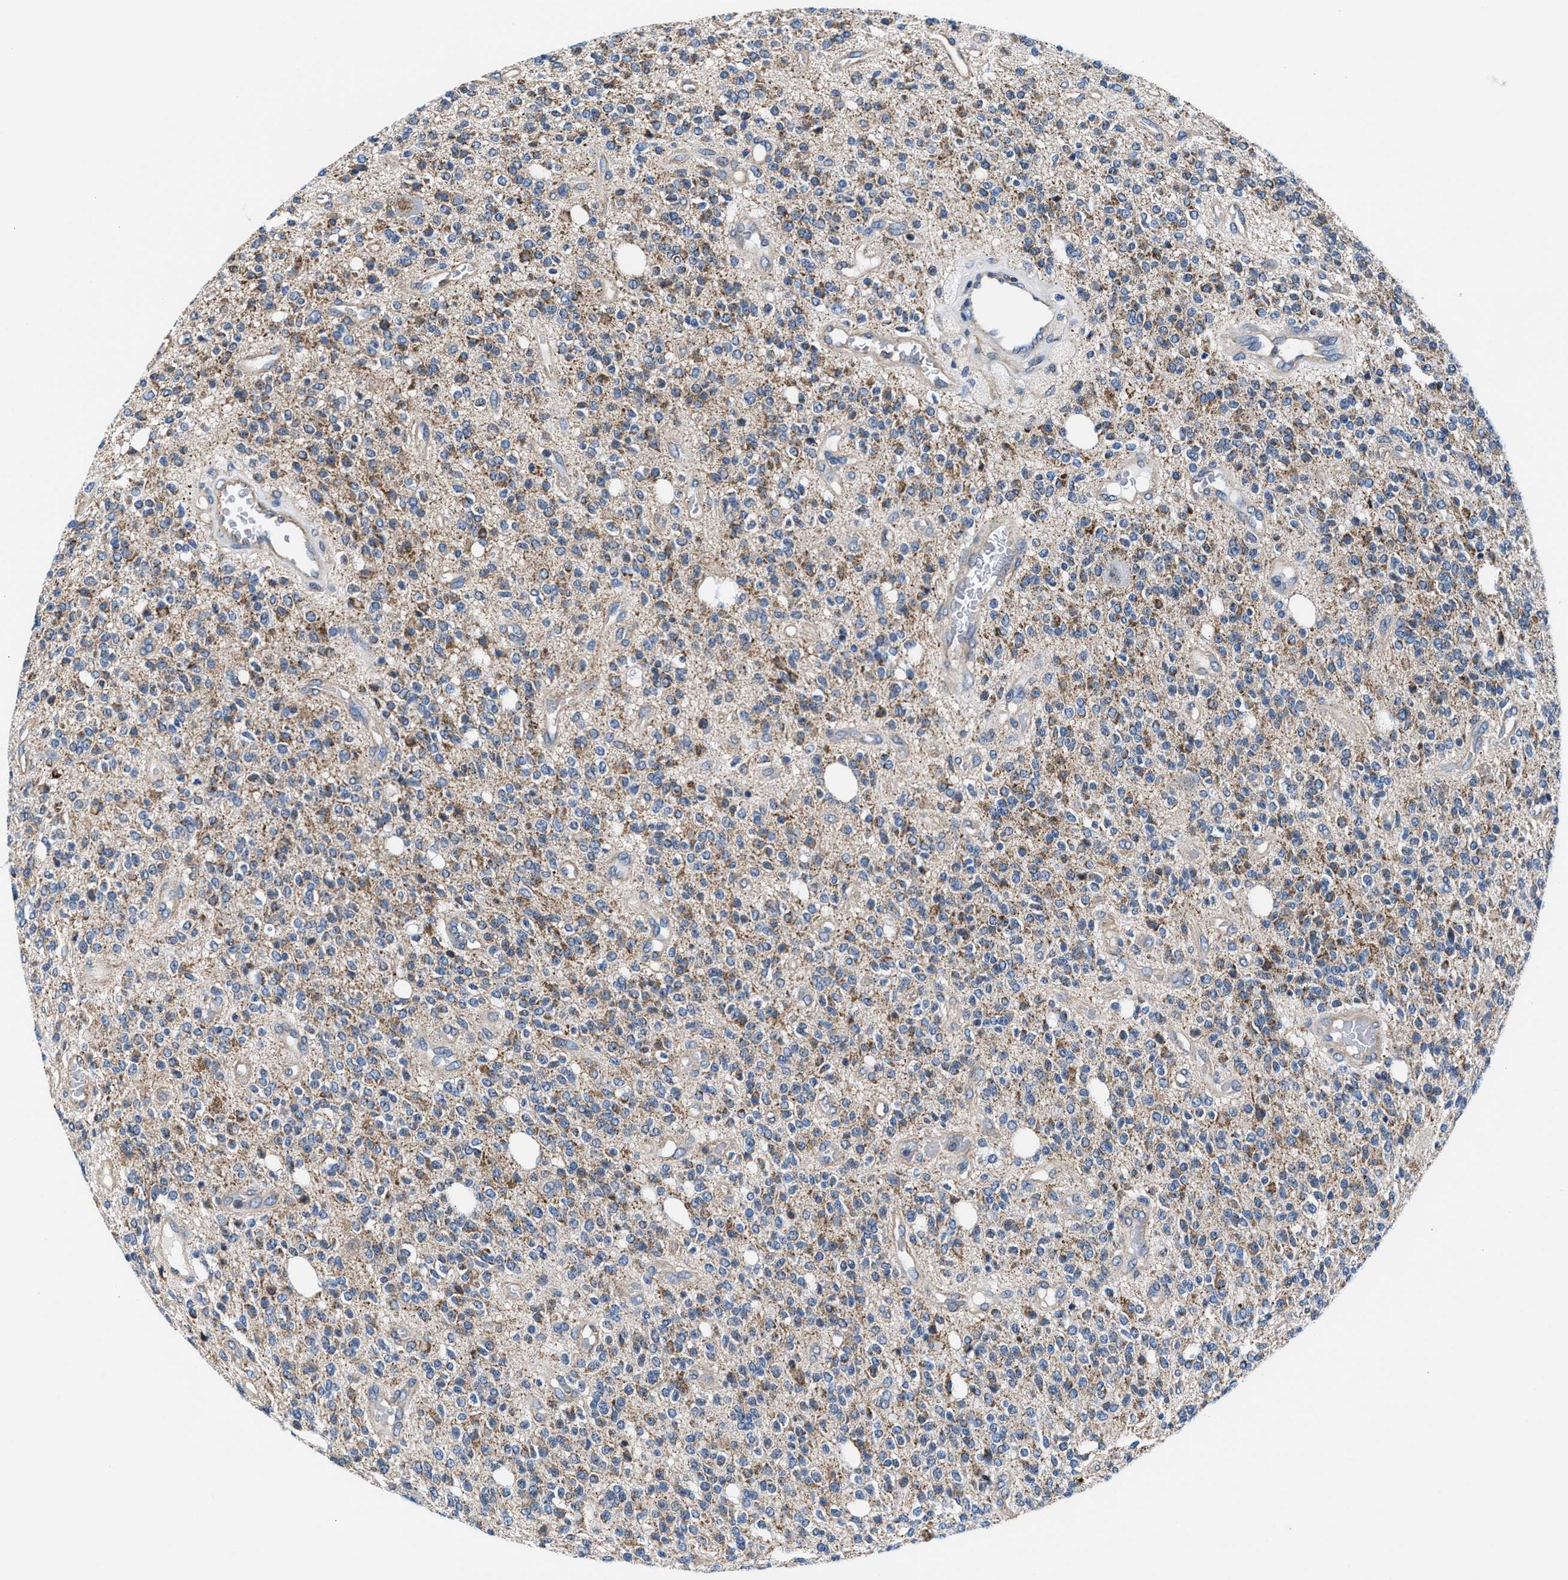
{"staining": {"intensity": "strong", "quantity": "25%-75%", "location": "cytoplasmic/membranous"}, "tissue": "glioma", "cell_type": "Tumor cells", "image_type": "cancer", "snomed": [{"axis": "morphology", "description": "Glioma, malignant, High grade"}, {"axis": "topography", "description": "Brain"}], "caption": "Protein expression analysis of human glioma reveals strong cytoplasmic/membranous expression in about 25%-75% of tumor cells. (IHC, brightfield microscopy, high magnification).", "gene": "NKTR", "patient": {"sex": "male", "age": 34}}